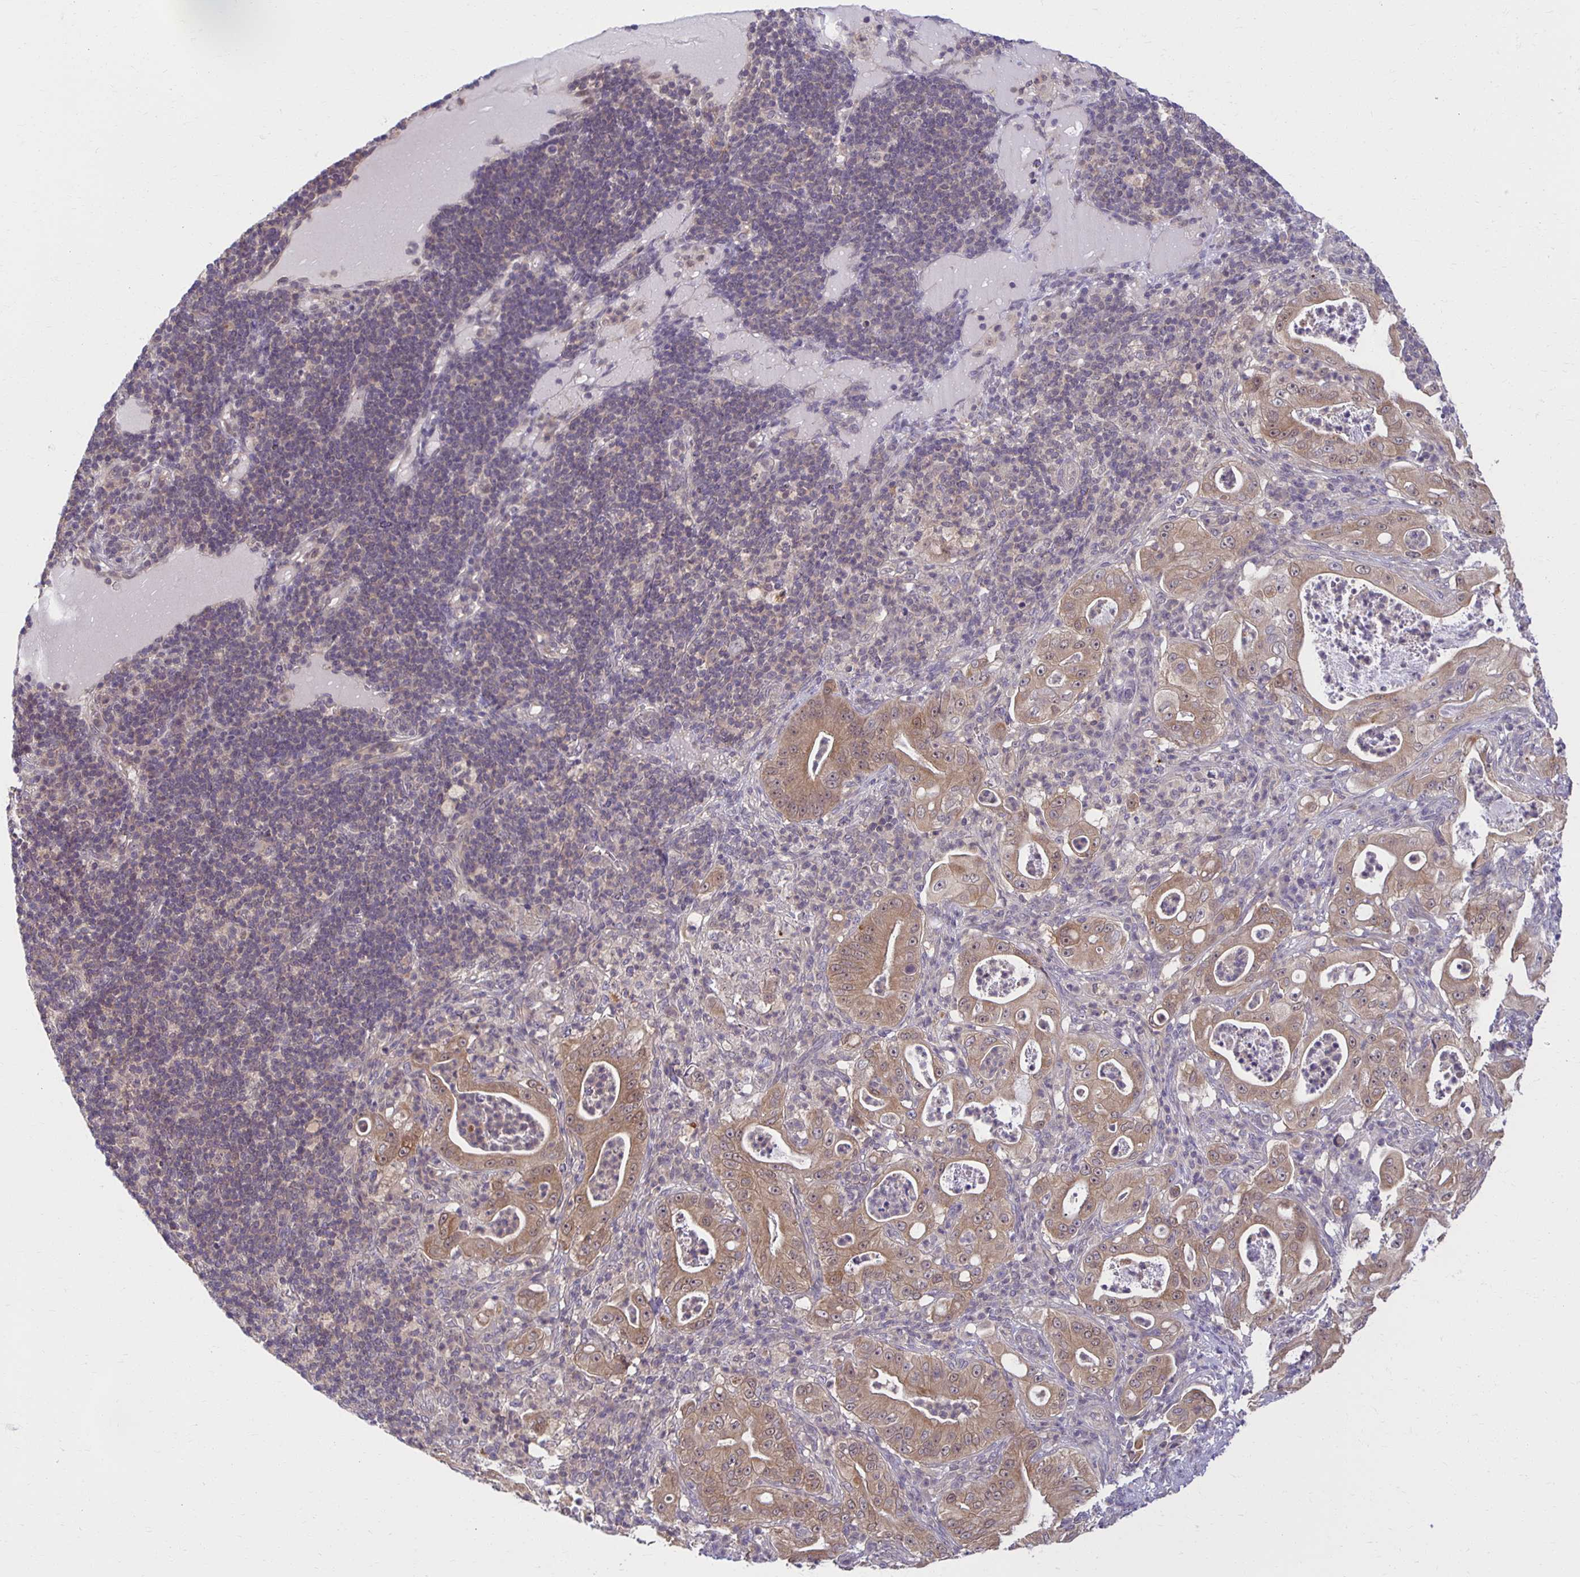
{"staining": {"intensity": "weak", "quantity": ">75%", "location": "cytoplasmic/membranous"}, "tissue": "pancreatic cancer", "cell_type": "Tumor cells", "image_type": "cancer", "snomed": [{"axis": "morphology", "description": "Adenocarcinoma, NOS"}, {"axis": "topography", "description": "Pancreas"}], "caption": "Brown immunohistochemical staining in human pancreatic cancer (adenocarcinoma) displays weak cytoplasmic/membranous staining in approximately >75% of tumor cells. (DAB (3,3'-diaminobenzidine) = brown stain, brightfield microscopy at high magnification).", "gene": "MIEN1", "patient": {"sex": "male", "age": 71}}